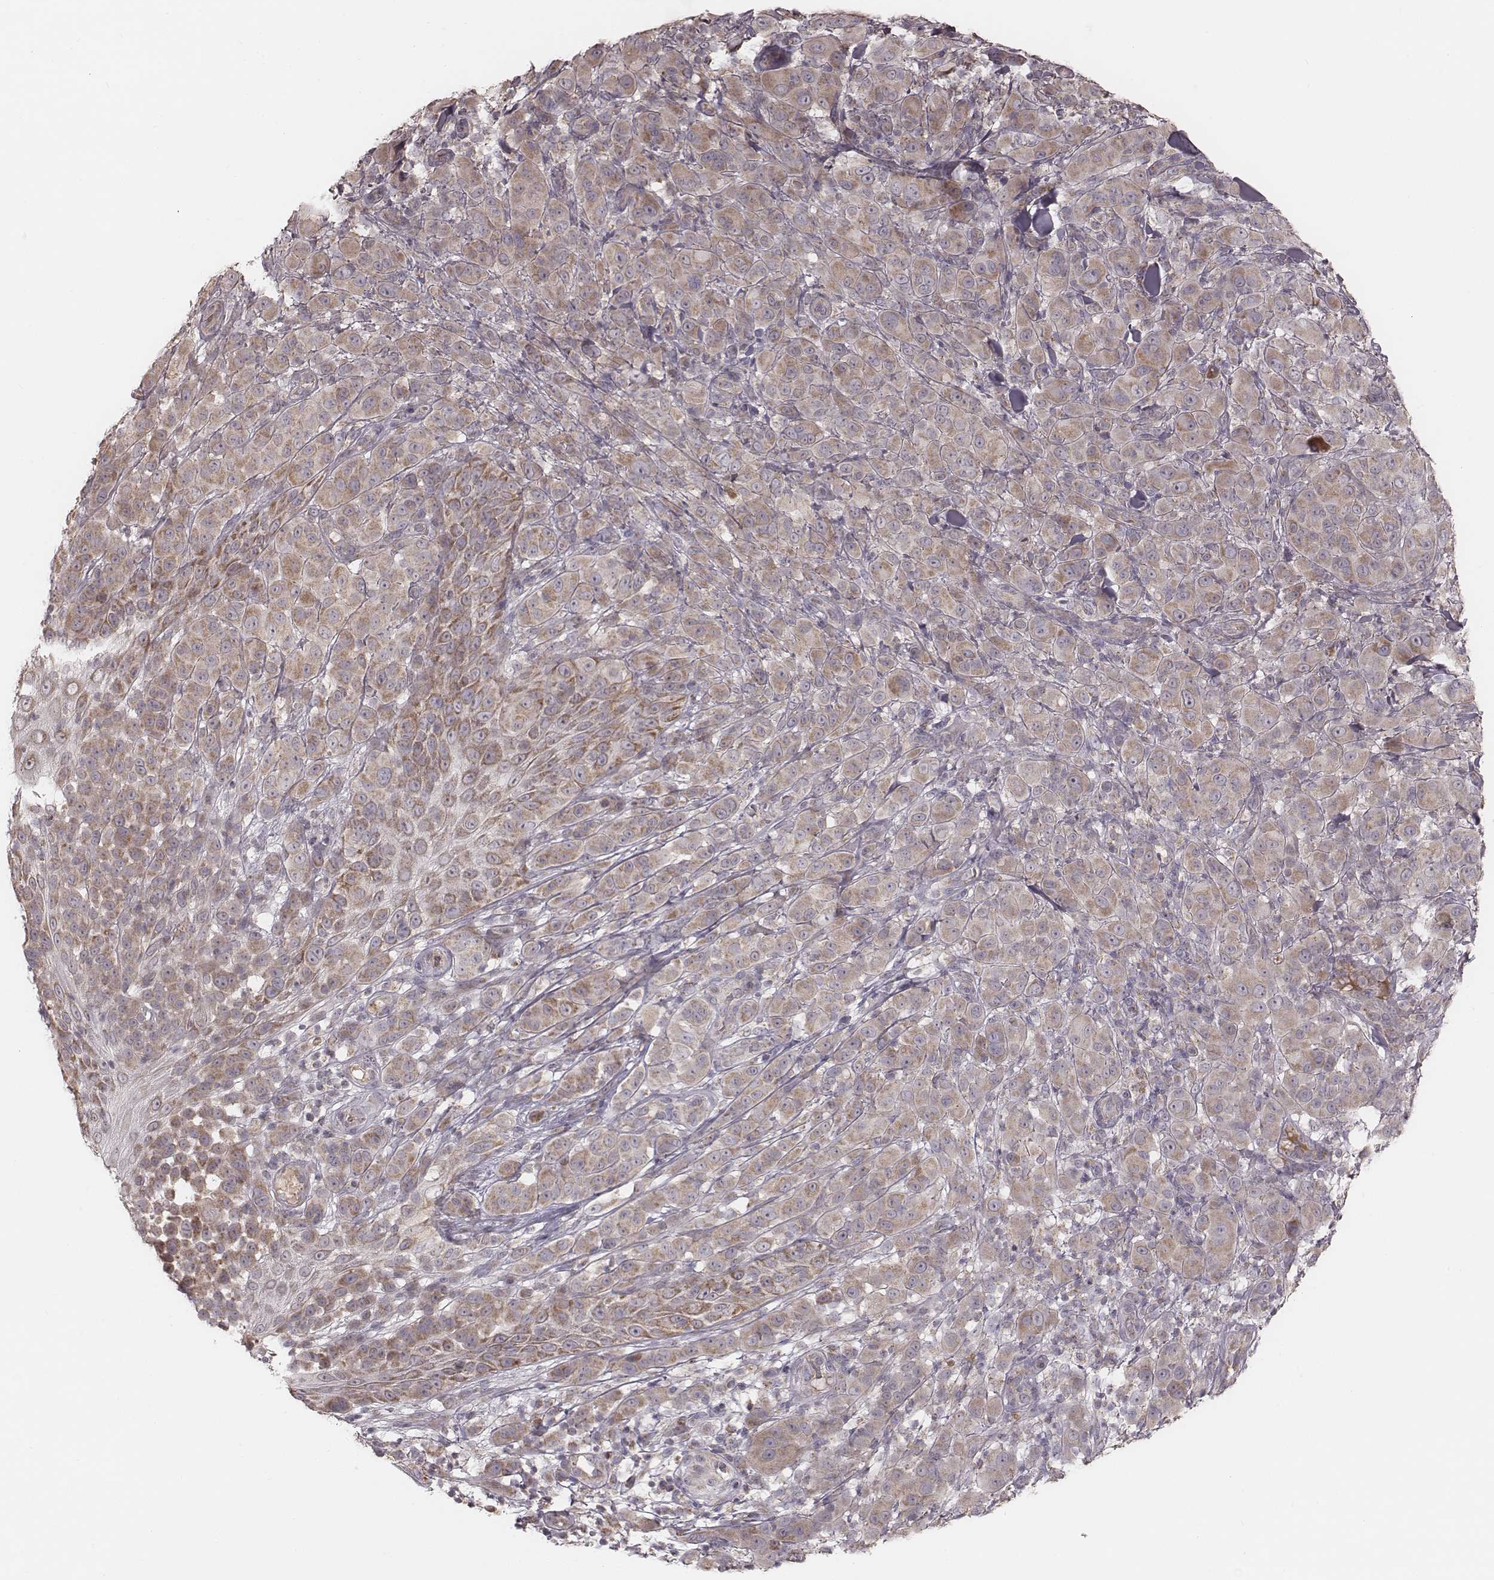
{"staining": {"intensity": "weak", "quantity": ">75%", "location": "cytoplasmic/membranous"}, "tissue": "melanoma", "cell_type": "Tumor cells", "image_type": "cancer", "snomed": [{"axis": "morphology", "description": "Malignant melanoma, NOS"}, {"axis": "topography", "description": "Skin"}], "caption": "Immunohistochemical staining of melanoma displays low levels of weak cytoplasmic/membranous protein staining in approximately >75% of tumor cells.", "gene": "MRPS27", "patient": {"sex": "female", "age": 87}}